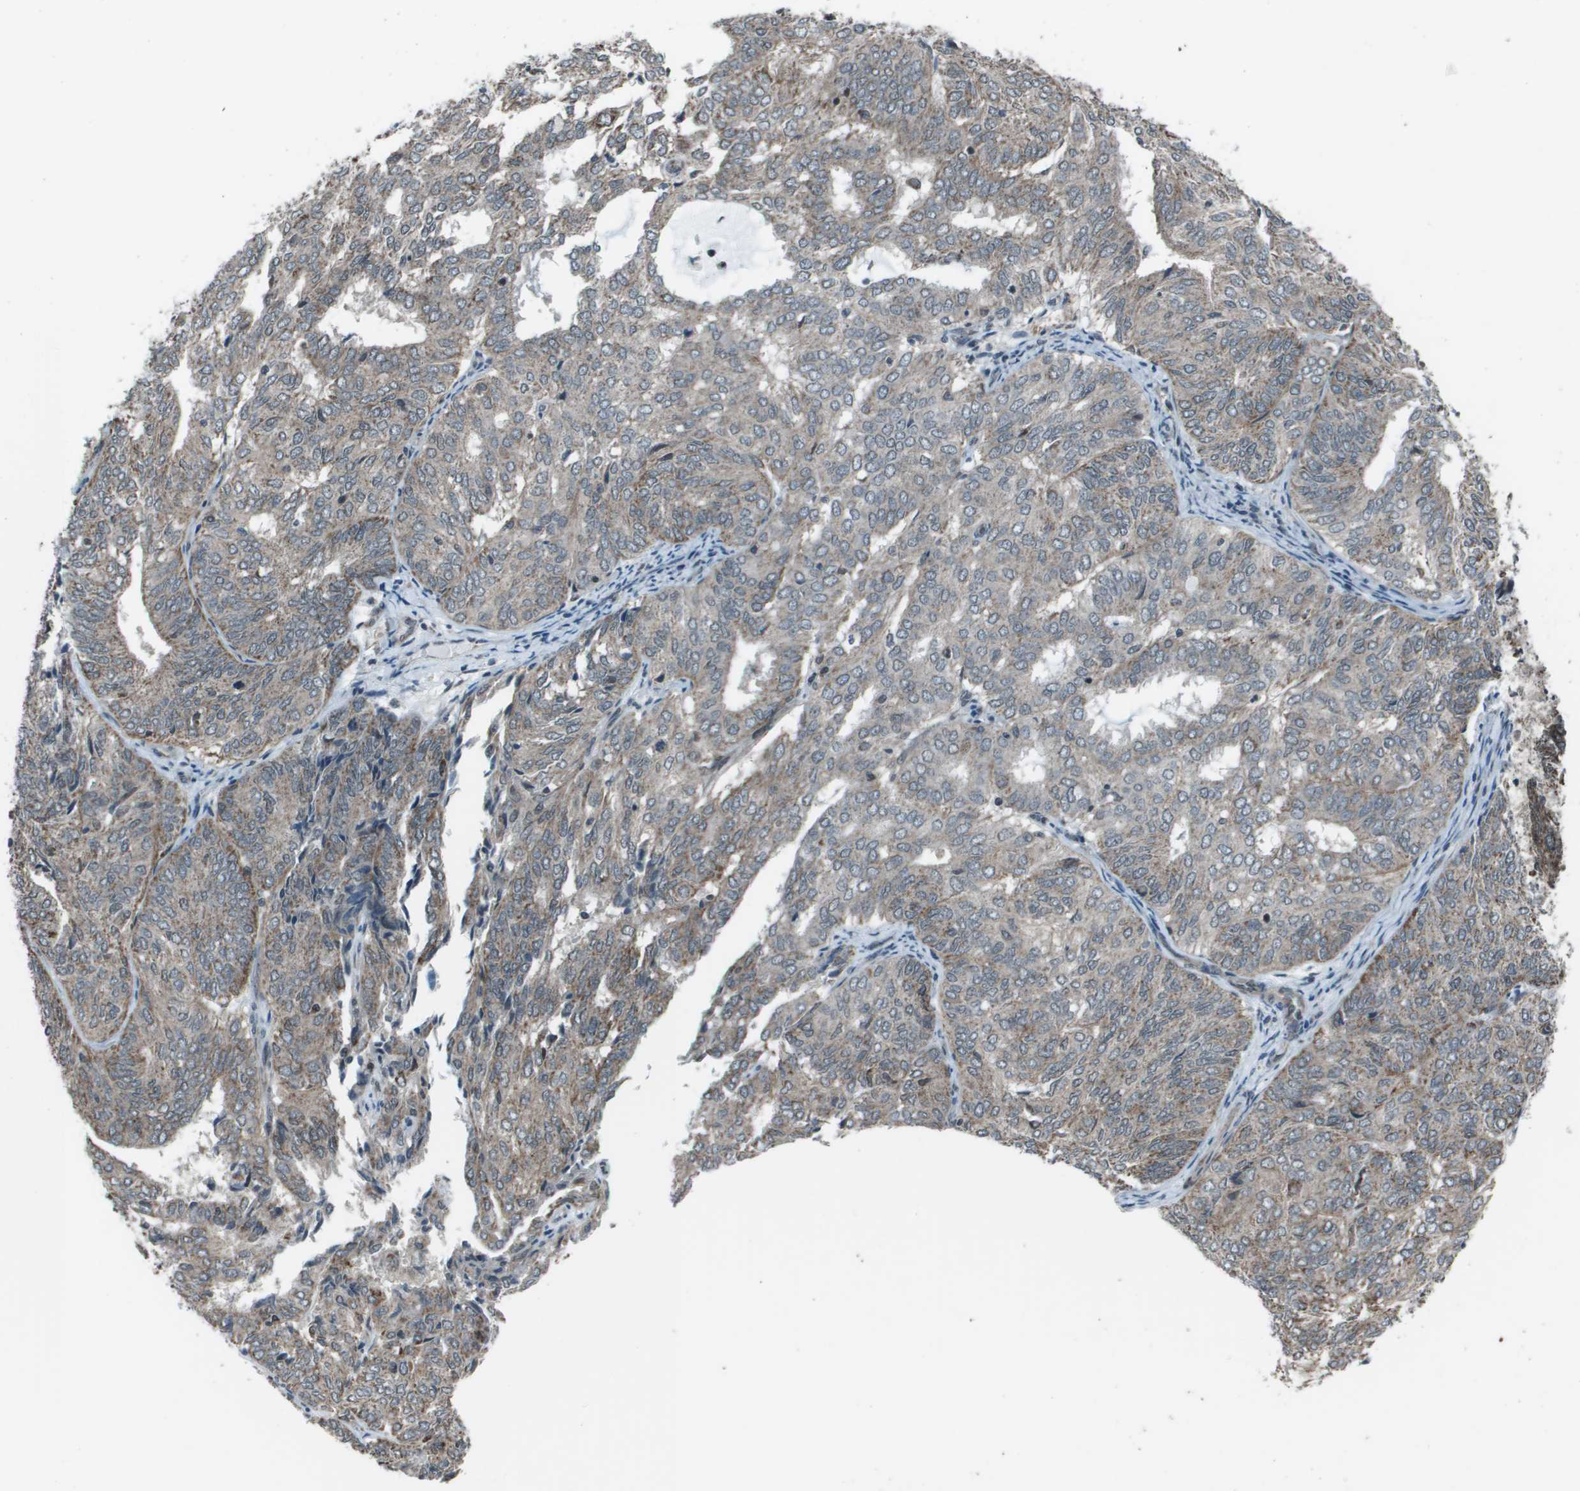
{"staining": {"intensity": "moderate", "quantity": "25%-75%", "location": "cytoplasmic/membranous"}, "tissue": "endometrial cancer", "cell_type": "Tumor cells", "image_type": "cancer", "snomed": [{"axis": "morphology", "description": "Adenocarcinoma, NOS"}, {"axis": "topography", "description": "Uterus"}], "caption": "A micrograph of endometrial cancer stained for a protein reveals moderate cytoplasmic/membranous brown staining in tumor cells. Using DAB (3,3'-diaminobenzidine) (brown) and hematoxylin (blue) stains, captured at high magnification using brightfield microscopy.", "gene": "PPFIA1", "patient": {"sex": "female", "age": 60}}